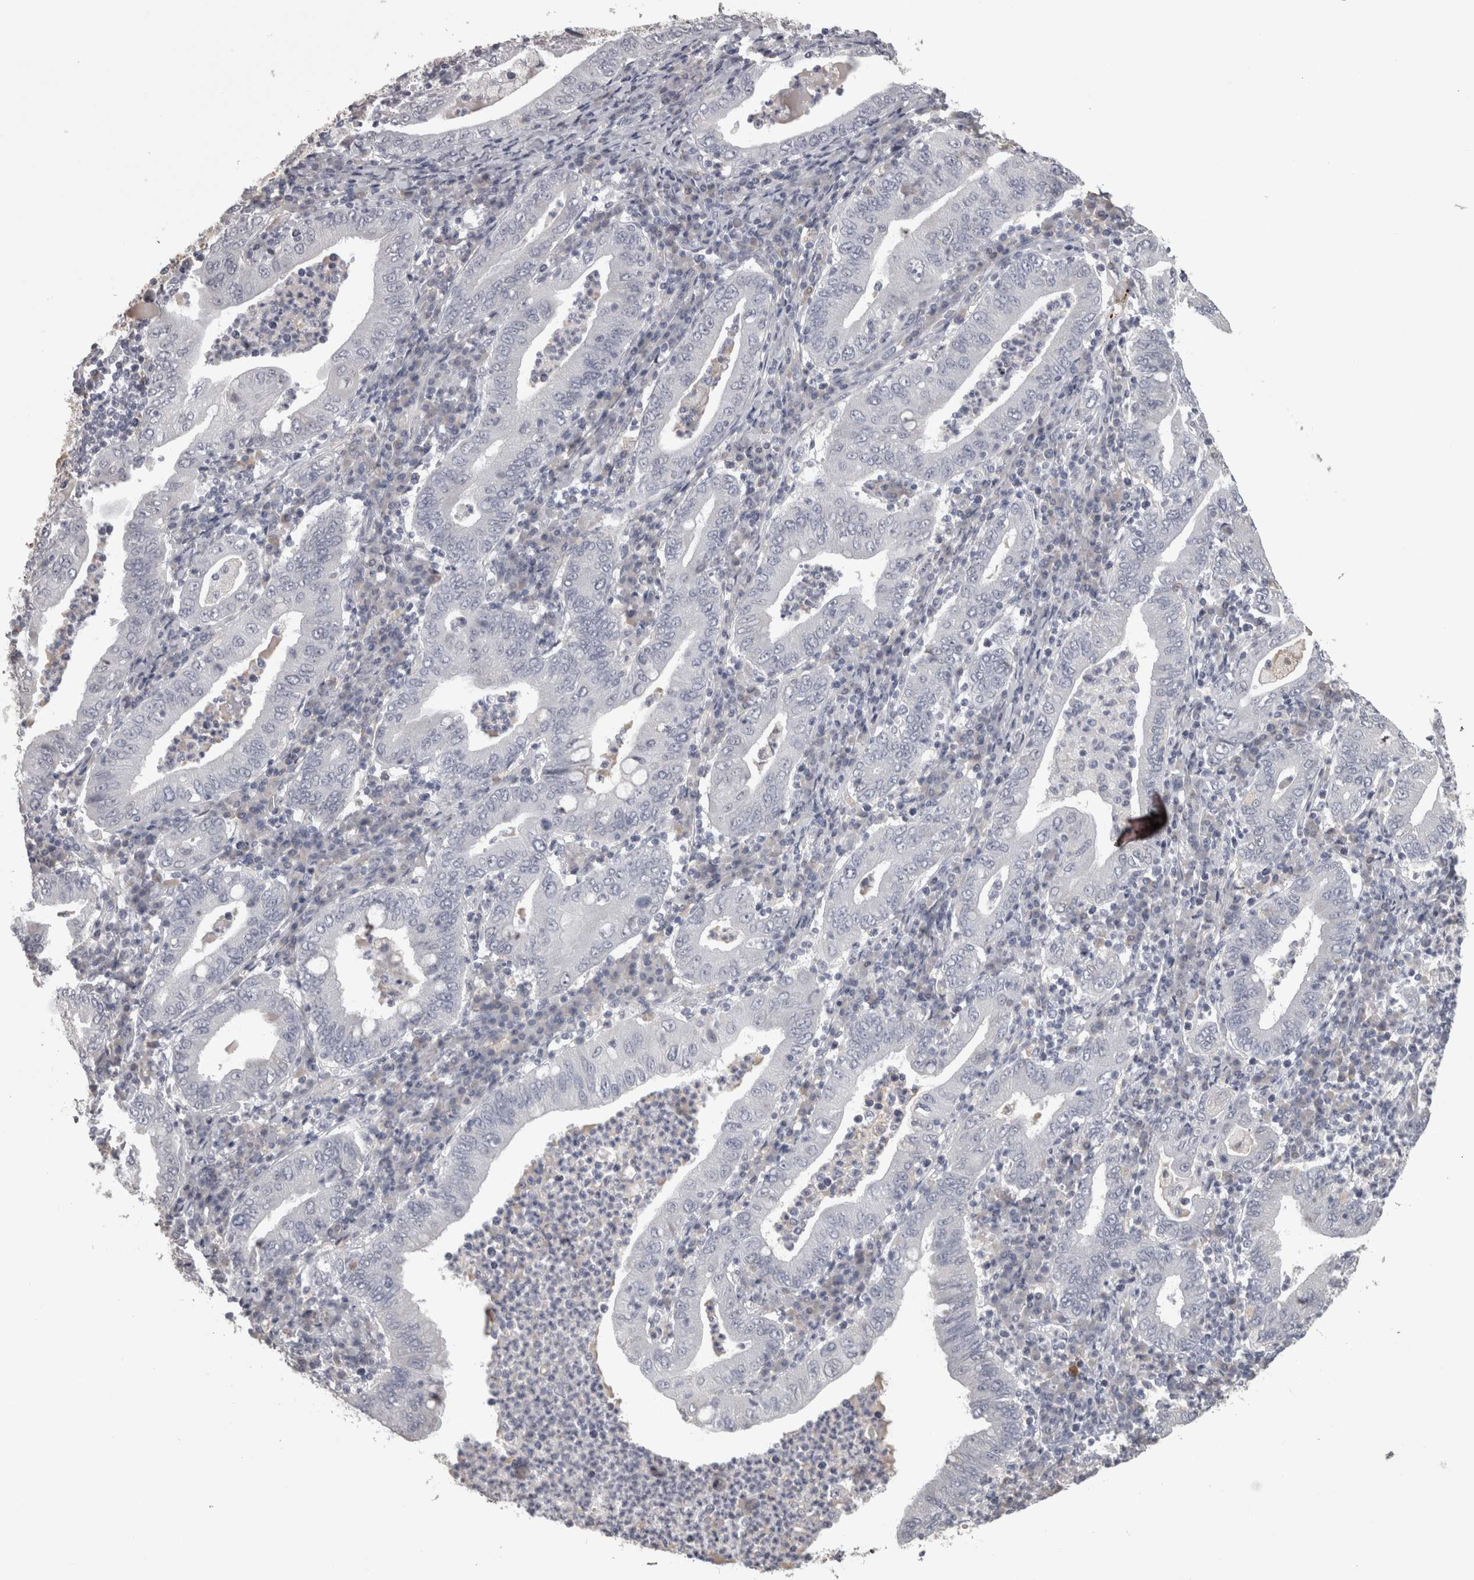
{"staining": {"intensity": "negative", "quantity": "none", "location": "none"}, "tissue": "stomach cancer", "cell_type": "Tumor cells", "image_type": "cancer", "snomed": [{"axis": "morphology", "description": "Normal tissue, NOS"}, {"axis": "morphology", "description": "Adenocarcinoma, NOS"}, {"axis": "topography", "description": "Esophagus"}, {"axis": "topography", "description": "Stomach, upper"}, {"axis": "topography", "description": "Peripheral nerve tissue"}], "caption": "Immunohistochemical staining of human stomach cancer displays no significant staining in tumor cells.", "gene": "SAA4", "patient": {"sex": "male", "age": 62}}